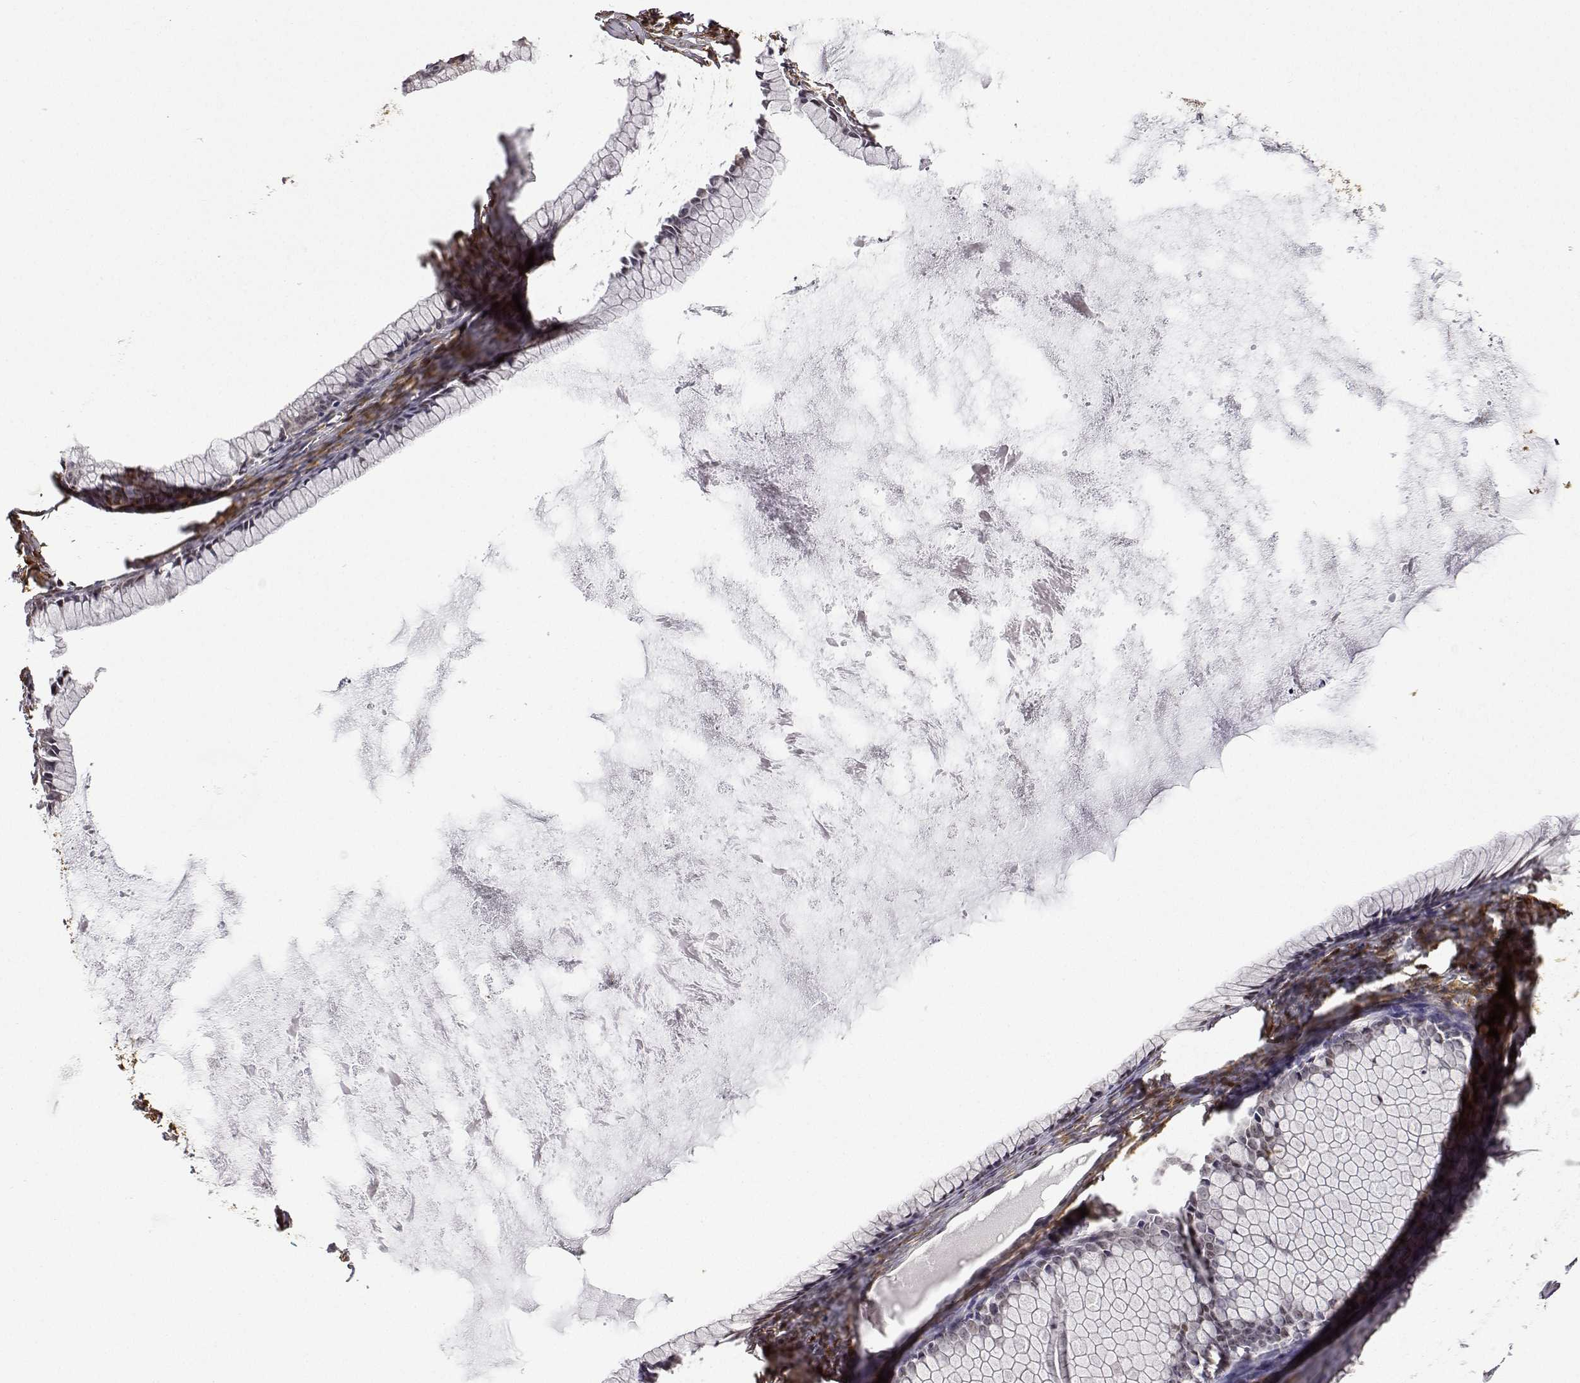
{"staining": {"intensity": "moderate", "quantity": "<25%", "location": "cytoplasmic/membranous"}, "tissue": "ovarian cancer", "cell_type": "Tumor cells", "image_type": "cancer", "snomed": [{"axis": "morphology", "description": "Cystadenocarcinoma, mucinous, NOS"}, {"axis": "topography", "description": "Ovary"}], "caption": "Immunohistochemical staining of human mucinous cystadenocarcinoma (ovarian) reveals low levels of moderate cytoplasmic/membranous expression in about <25% of tumor cells. Nuclei are stained in blue.", "gene": "PHGDH", "patient": {"sex": "female", "age": 41}}